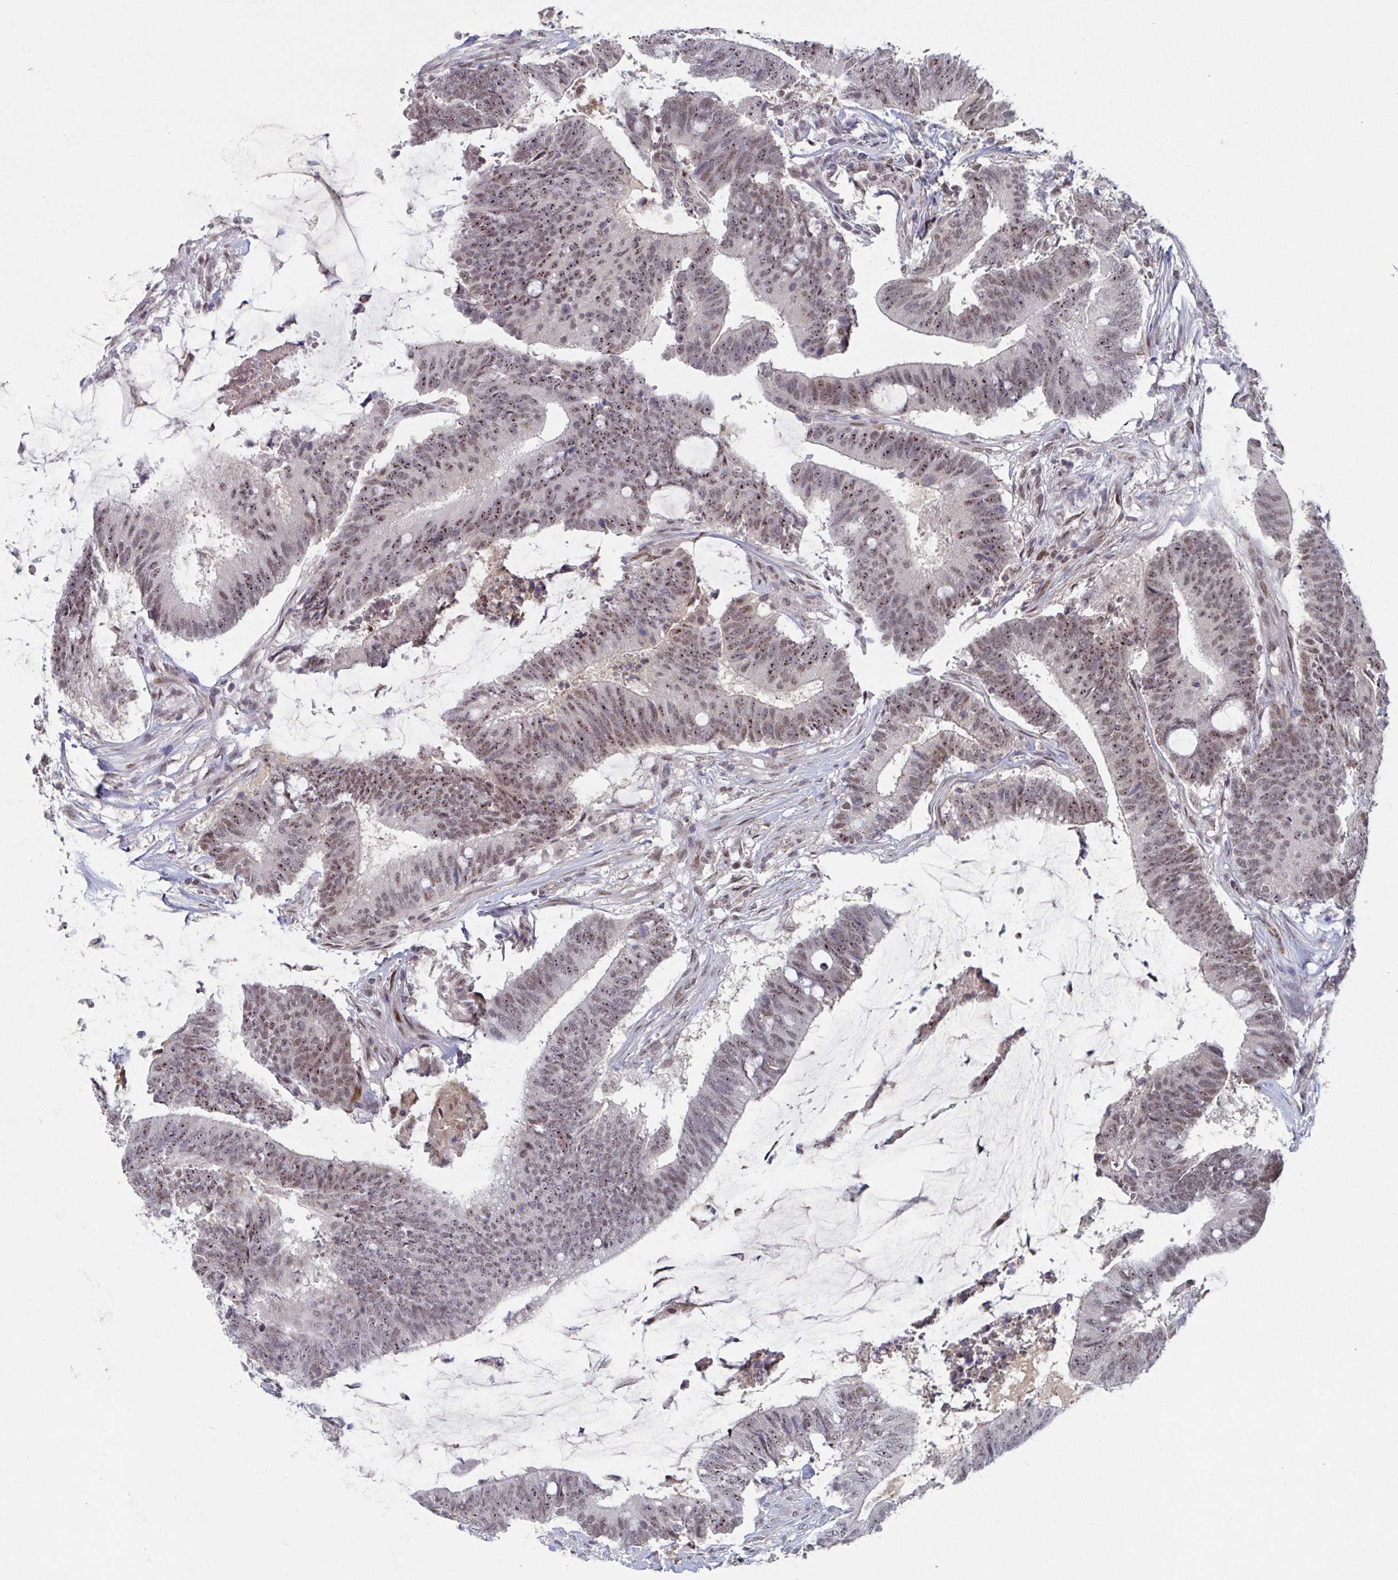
{"staining": {"intensity": "moderate", "quantity": ">75%", "location": "nuclear"}, "tissue": "colorectal cancer", "cell_type": "Tumor cells", "image_type": "cancer", "snomed": [{"axis": "morphology", "description": "Adenocarcinoma, NOS"}, {"axis": "topography", "description": "Colon"}], "caption": "About >75% of tumor cells in colorectal adenocarcinoma show moderate nuclear protein staining as visualized by brown immunohistochemical staining.", "gene": "RNF212", "patient": {"sex": "female", "age": 43}}